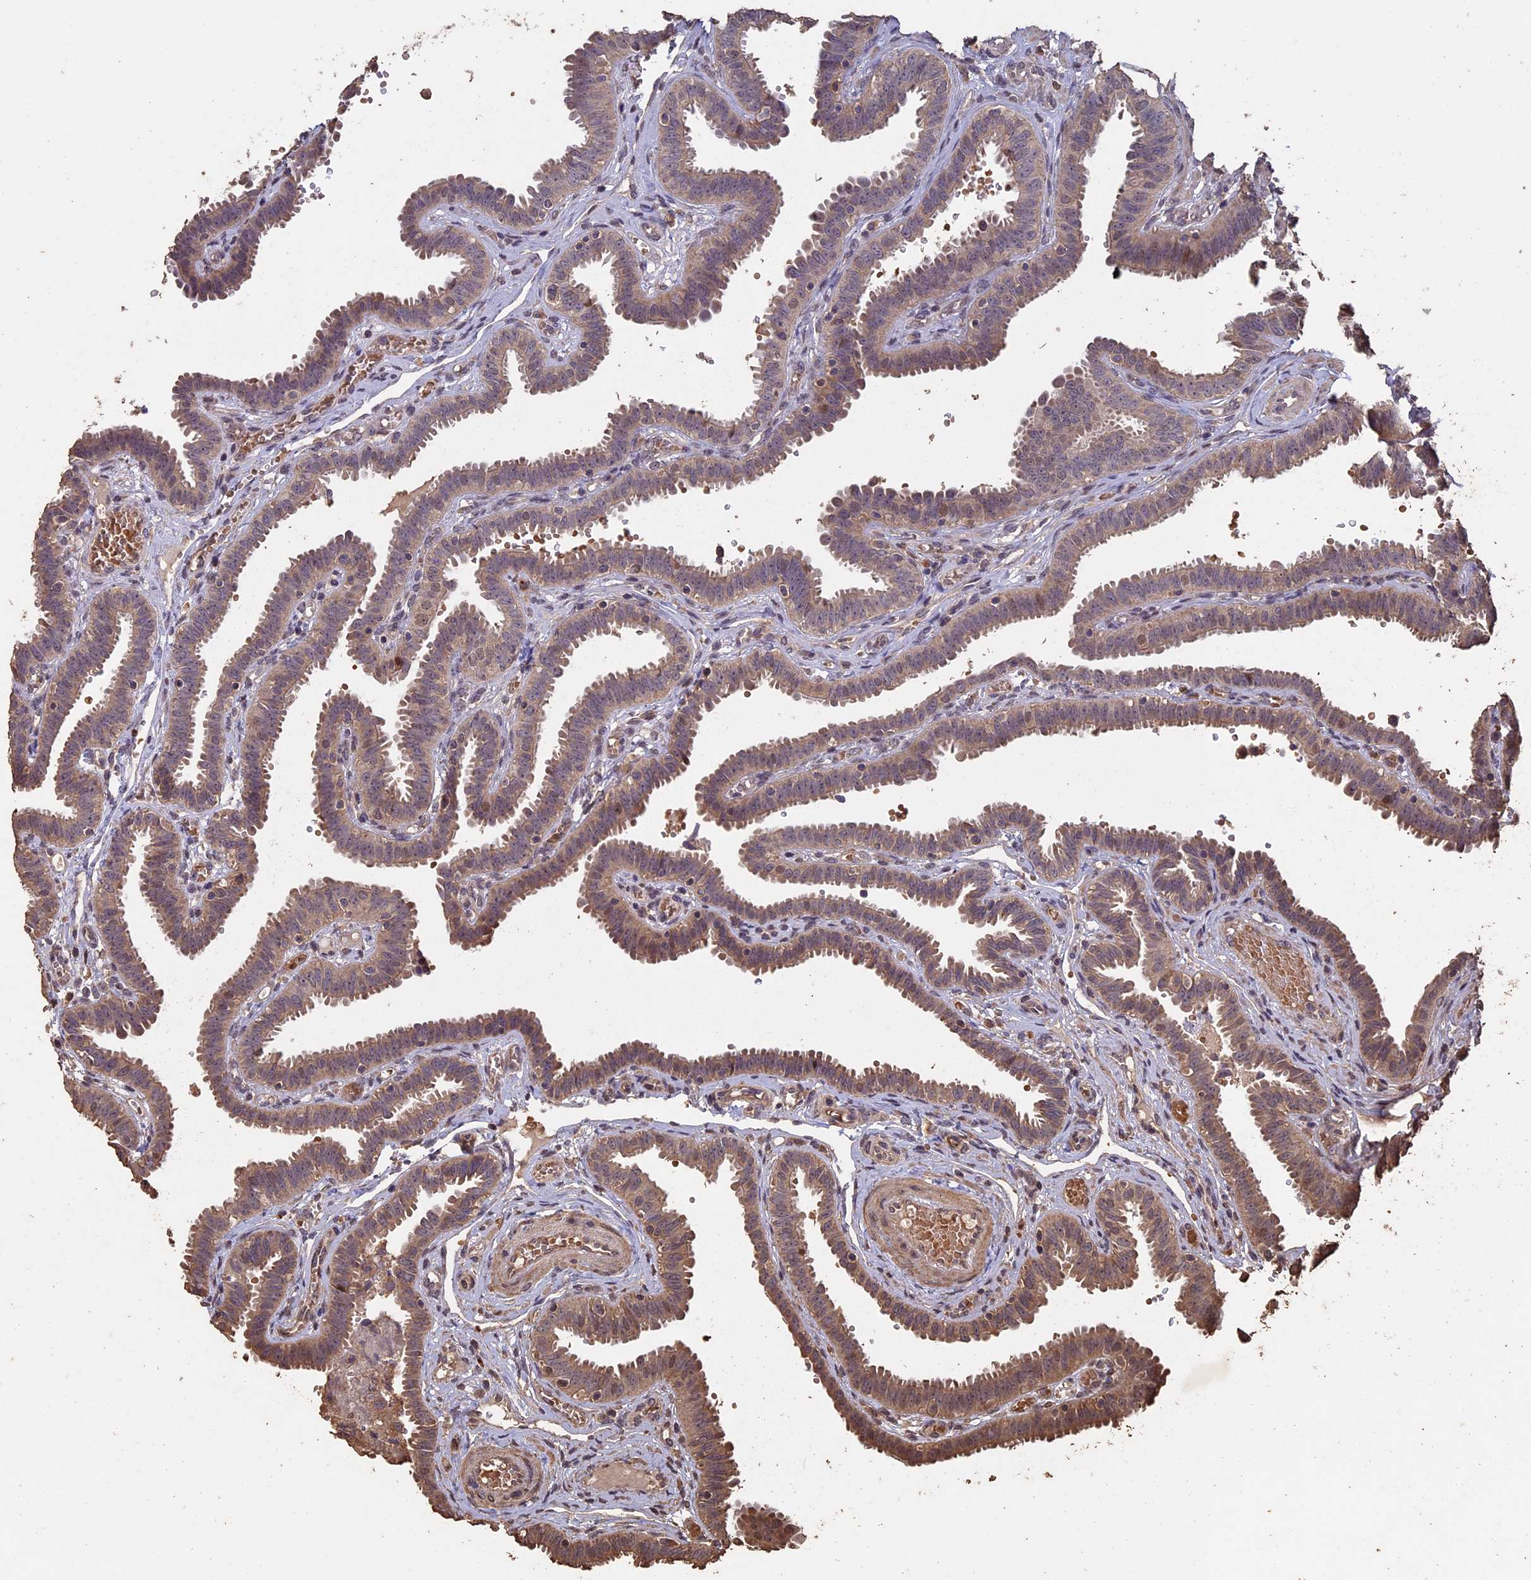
{"staining": {"intensity": "weak", "quantity": ">75%", "location": "cytoplasmic/membranous,nuclear"}, "tissue": "fallopian tube", "cell_type": "Glandular cells", "image_type": "normal", "snomed": [{"axis": "morphology", "description": "Normal tissue, NOS"}, {"axis": "topography", "description": "Fallopian tube"}], "caption": "Brown immunohistochemical staining in benign human fallopian tube exhibits weak cytoplasmic/membranous,nuclear staining in approximately >75% of glandular cells.", "gene": "HUNK", "patient": {"sex": "female", "age": 37}}